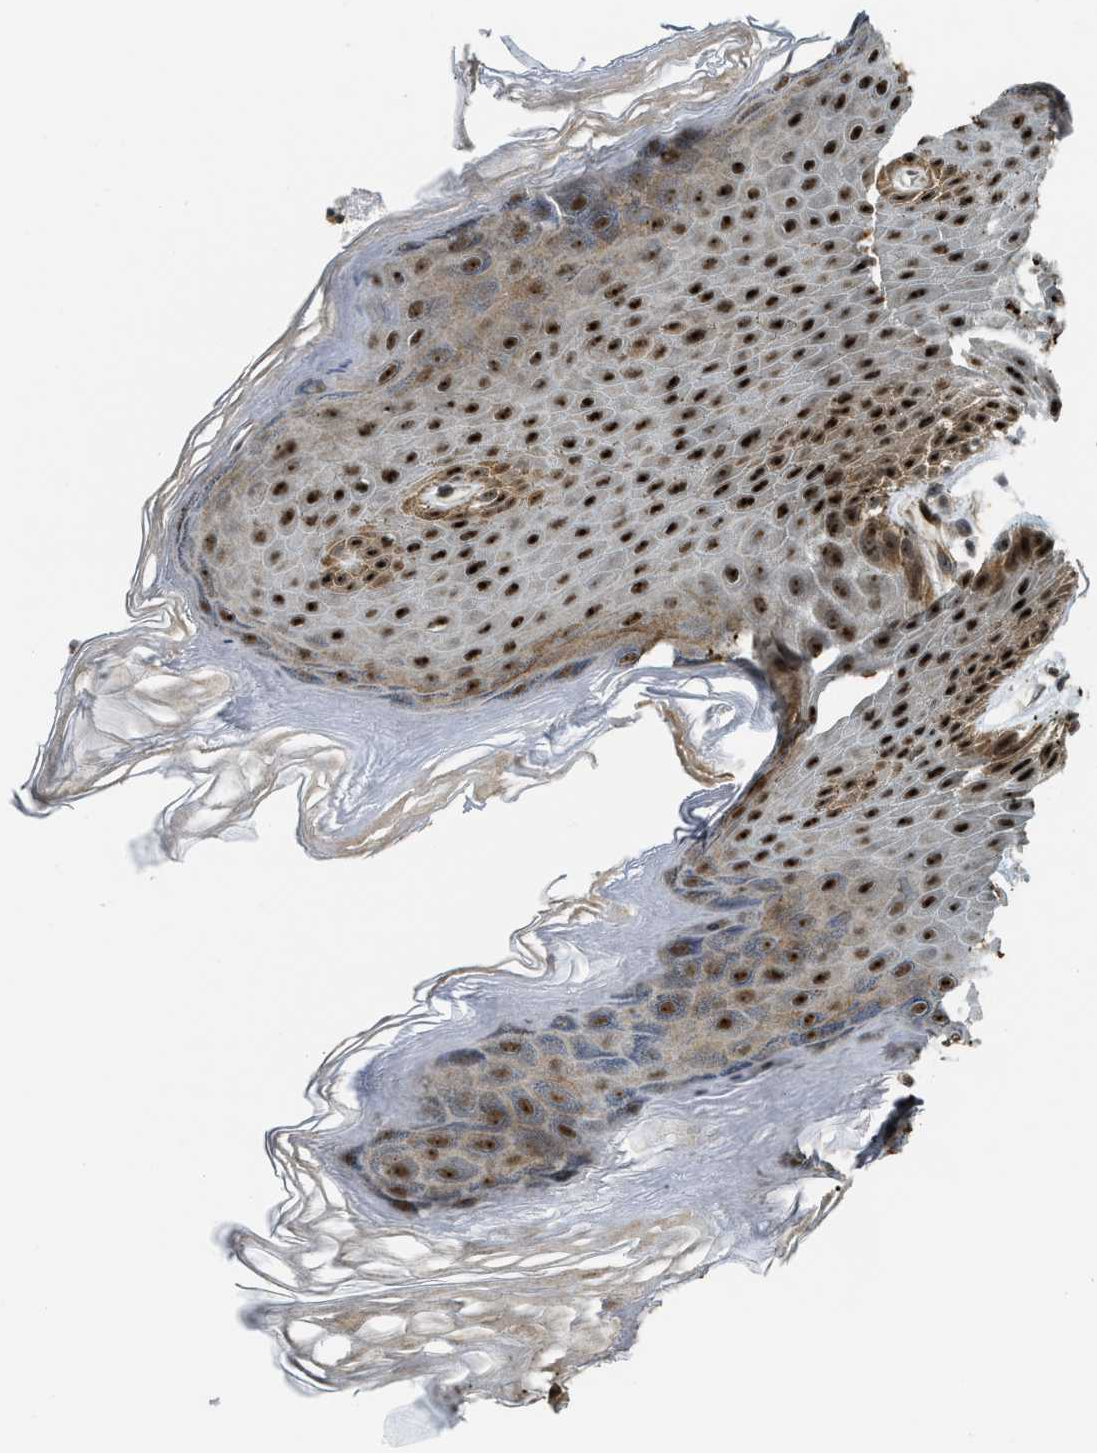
{"staining": {"intensity": "strong", "quantity": ">75%", "location": "cytoplasmic/membranous,nuclear"}, "tissue": "skin", "cell_type": "Epidermal cells", "image_type": "normal", "snomed": [{"axis": "morphology", "description": "Normal tissue, NOS"}, {"axis": "topography", "description": "Anal"}], "caption": "Immunohistochemical staining of normal human skin reveals high levels of strong cytoplasmic/membranous,nuclear expression in about >75% of epidermal cells.", "gene": "E2F1", "patient": {"sex": "male", "age": 44}}